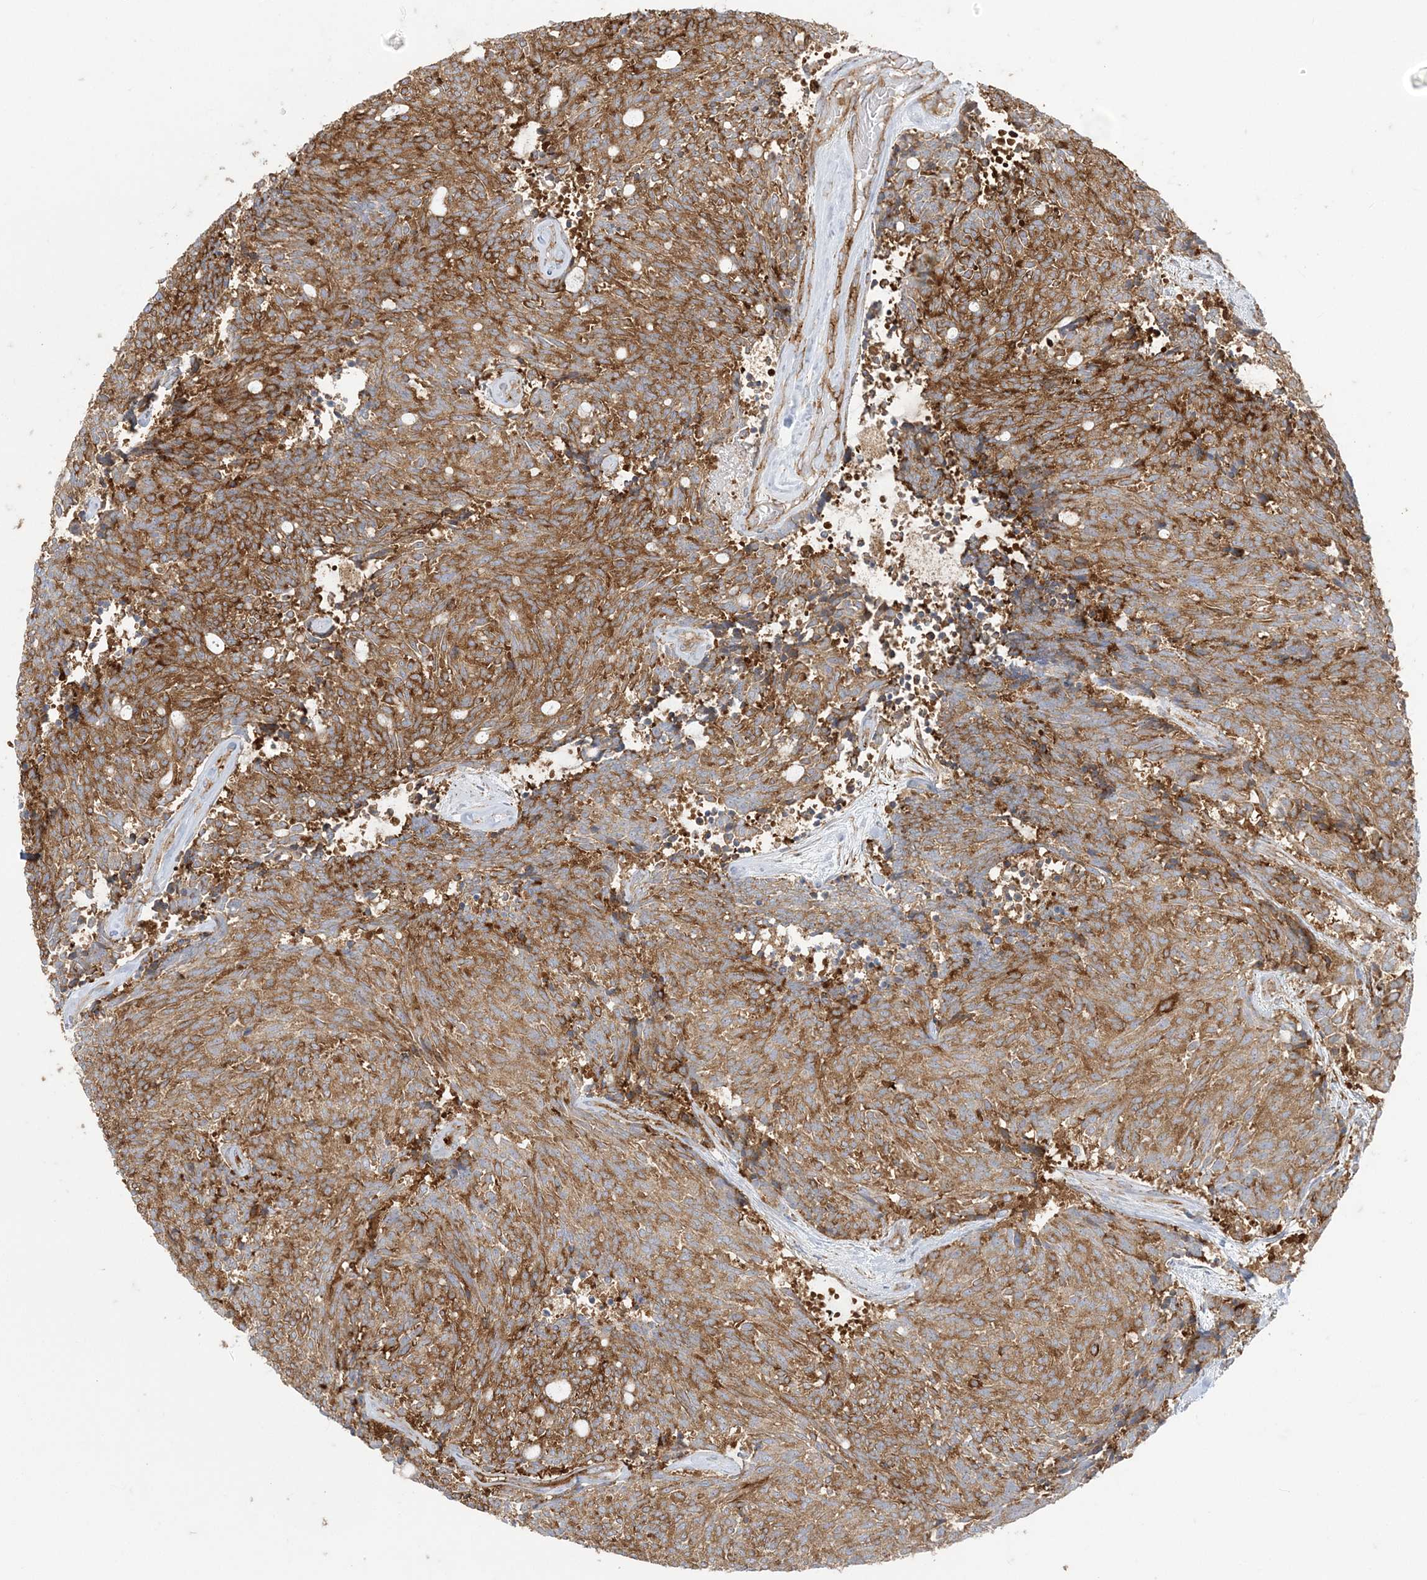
{"staining": {"intensity": "moderate", "quantity": ">75%", "location": "cytoplasmic/membranous"}, "tissue": "carcinoid", "cell_type": "Tumor cells", "image_type": "cancer", "snomed": [{"axis": "morphology", "description": "Carcinoid, malignant, NOS"}, {"axis": "topography", "description": "Pancreas"}], "caption": "About >75% of tumor cells in carcinoid reveal moderate cytoplasmic/membranous protein expression as visualized by brown immunohistochemical staining.", "gene": "DERL3", "patient": {"sex": "female", "age": 54}}